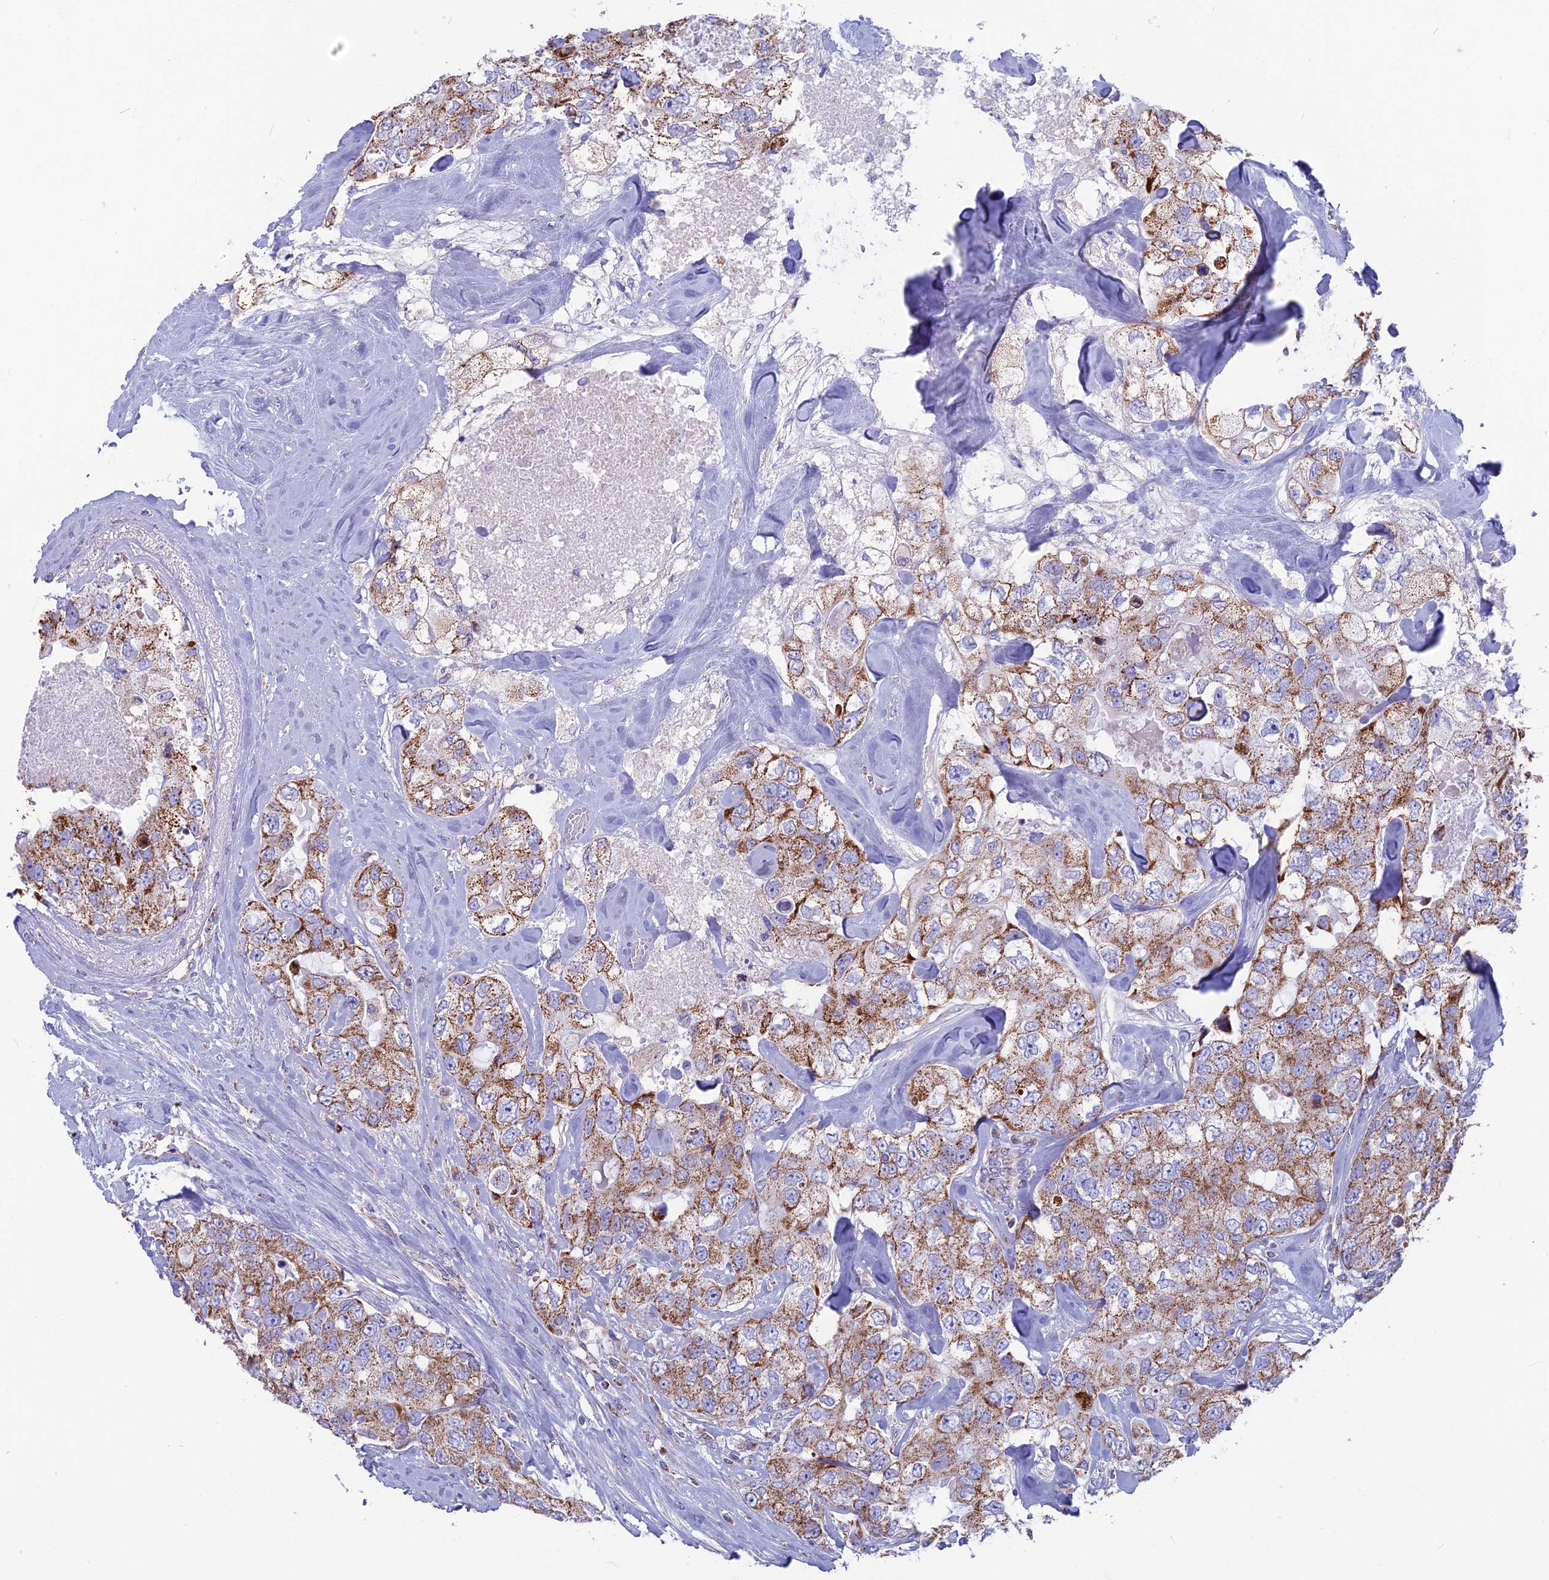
{"staining": {"intensity": "moderate", "quantity": ">75%", "location": "cytoplasmic/membranous"}, "tissue": "breast cancer", "cell_type": "Tumor cells", "image_type": "cancer", "snomed": [{"axis": "morphology", "description": "Duct carcinoma"}, {"axis": "topography", "description": "Breast"}], "caption": "IHC (DAB (3,3'-diaminobenzidine)) staining of infiltrating ductal carcinoma (breast) displays moderate cytoplasmic/membranous protein staining in about >75% of tumor cells. (DAB = brown stain, brightfield microscopy at high magnification).", "gene": "CS", "patient": {"sex": "female", "age": 62}}